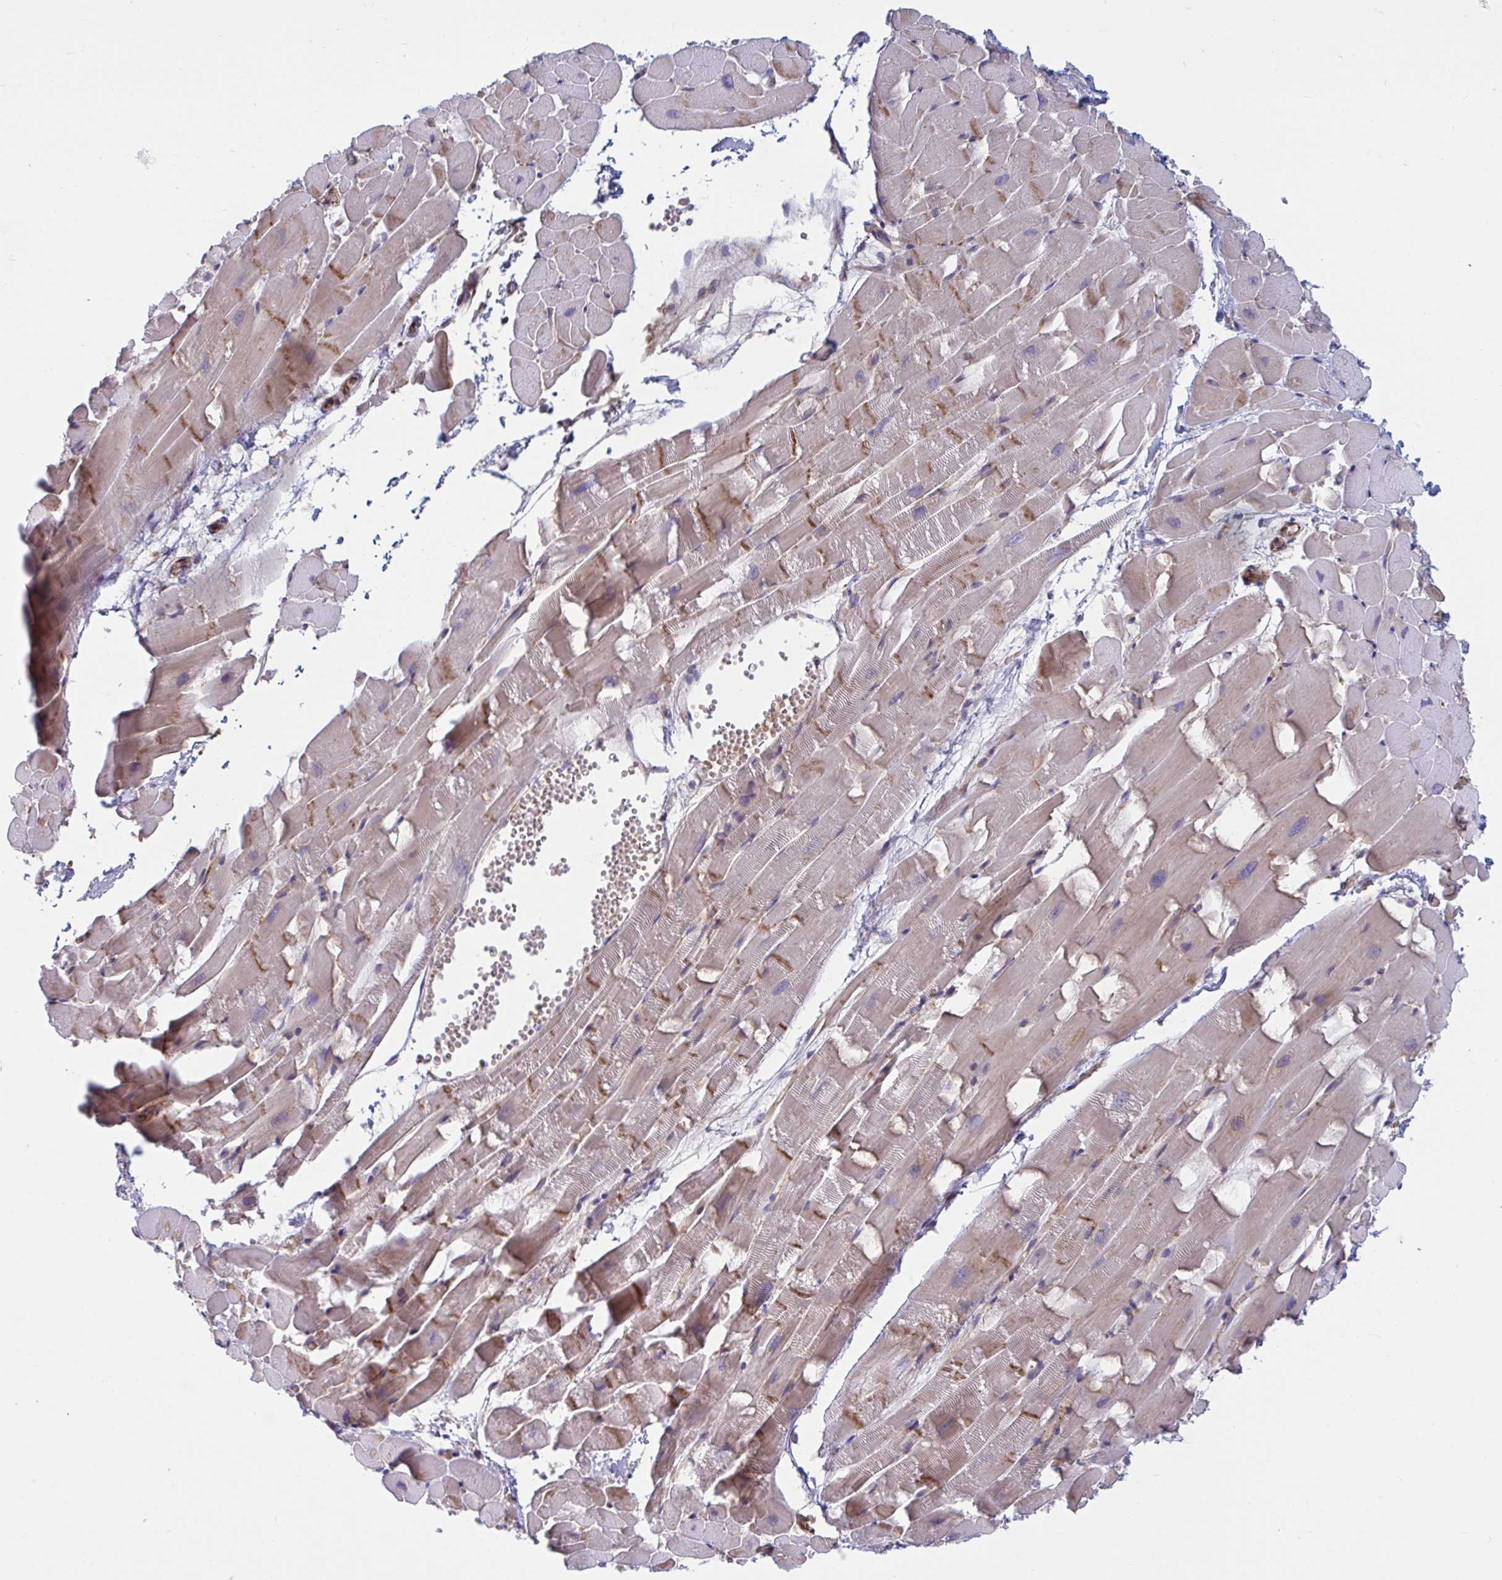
{"staining": {"intensity": "moderate", "quantity": "25%-75%", "location": "cytoplasmic/membranous"}, "tissue": "heart muscle", "cell_type": "Cardiomyocytes", "image_type": "normal", "snomed": [{"axis": "morphology", "description": "Normal tissue, NOS"}, {"axis": "topography", "description": "Heart"}], "caption": "High-magnification brightfield microscopy of normal heart muscle stained with DAB (brown) and counterstained with hematoxylin (blue). cardiomyocytes exhibit moderate cytoplasmic/membranous positivity is identified in approximately25%-75% of cells.", "gene": "SLC9A6", "patient": {"sex": "male", "age": 37}}